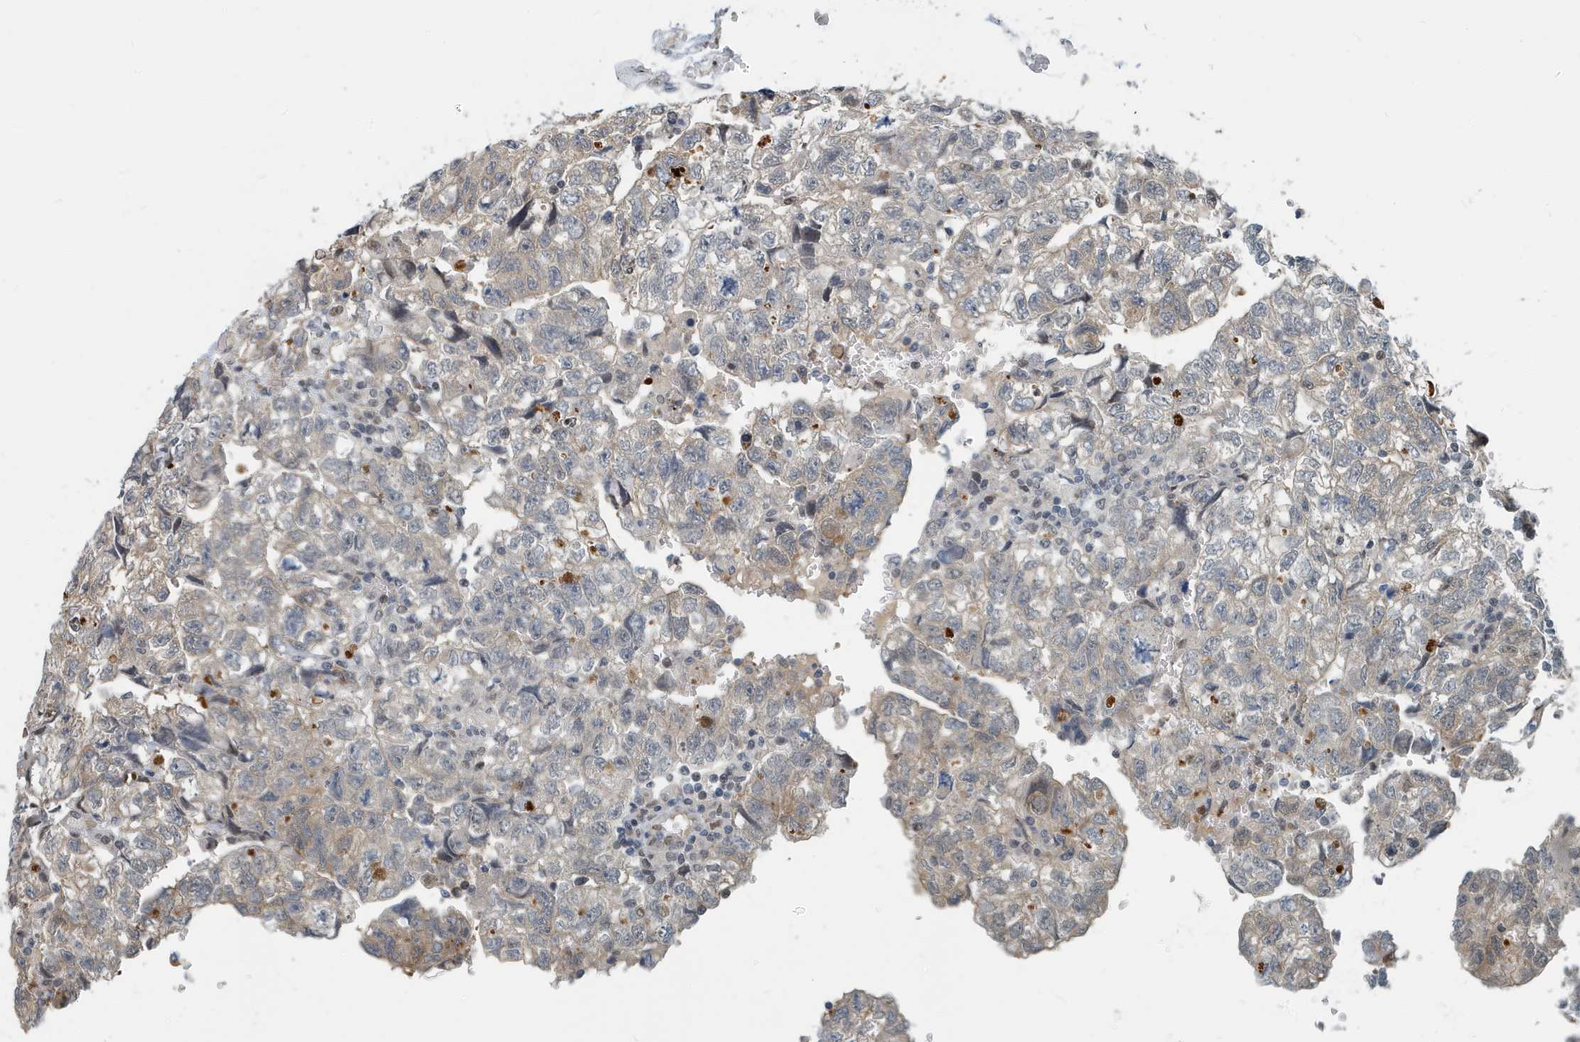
{"staining": {"intensity": "moderate", "quantity": "25%-75%", "location": "cytoplasmic/membranous"}, "tissue": "testis cancer", "cell_type": "Tumor cells", "image_type": "cancer", "snomed": [{"axis": "morphology", "description": "Carcinoma, Embryonal, NOS"}, {"axis": "topography", "description": "Testis"}], "caption": "Immunohistochemistry (IHC) of testis embryonal carcinoma displays medium levels of moderate cytoplasmic/membranous expression in approximately 25%-75% of tumor cells. (IHC, brightfield microscopy, high magnification).", "gene": "KIF15", "patient": {"sex": "male", "age": 36}}